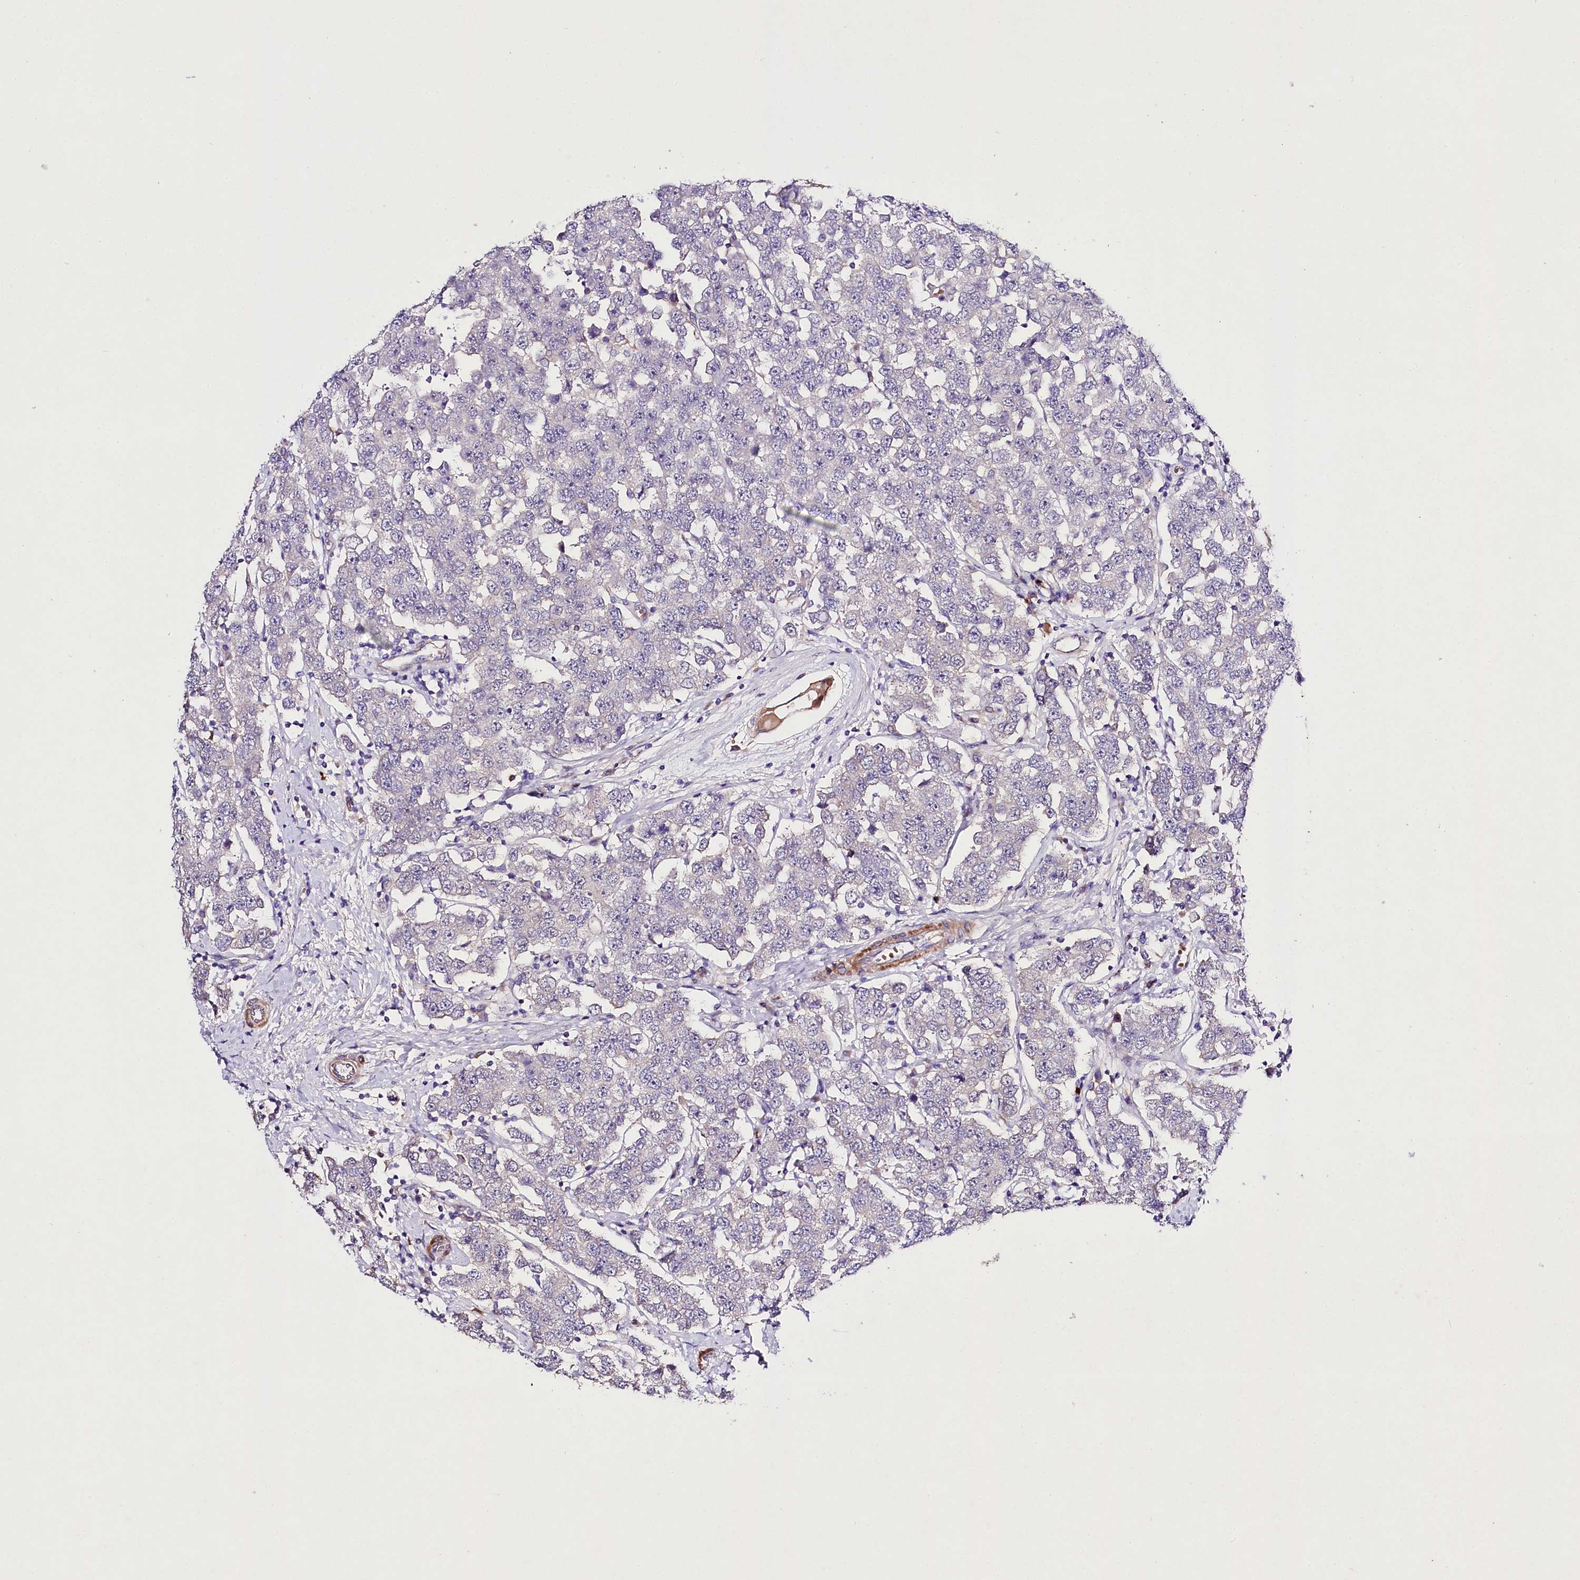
{"staining": {"intensity": "negative", "quantity": "none", "location": "none"}, "tissue": "testis cancer", "cell_type": "Tumor cells", "image_type": "cancer", "snomed": [{"axis": "morphology", "description": "Seminoma, NOS"}, {"axis": "topography", "description": "Testis"}], "caption": "There is no significant staining in tumor cells of testis cancer (seminoma). (Immunohistochemistry, brightfield microscopy, high magnification).", "gene": "SLC7A1", "patient": {"sex": "male", "age": 28}}